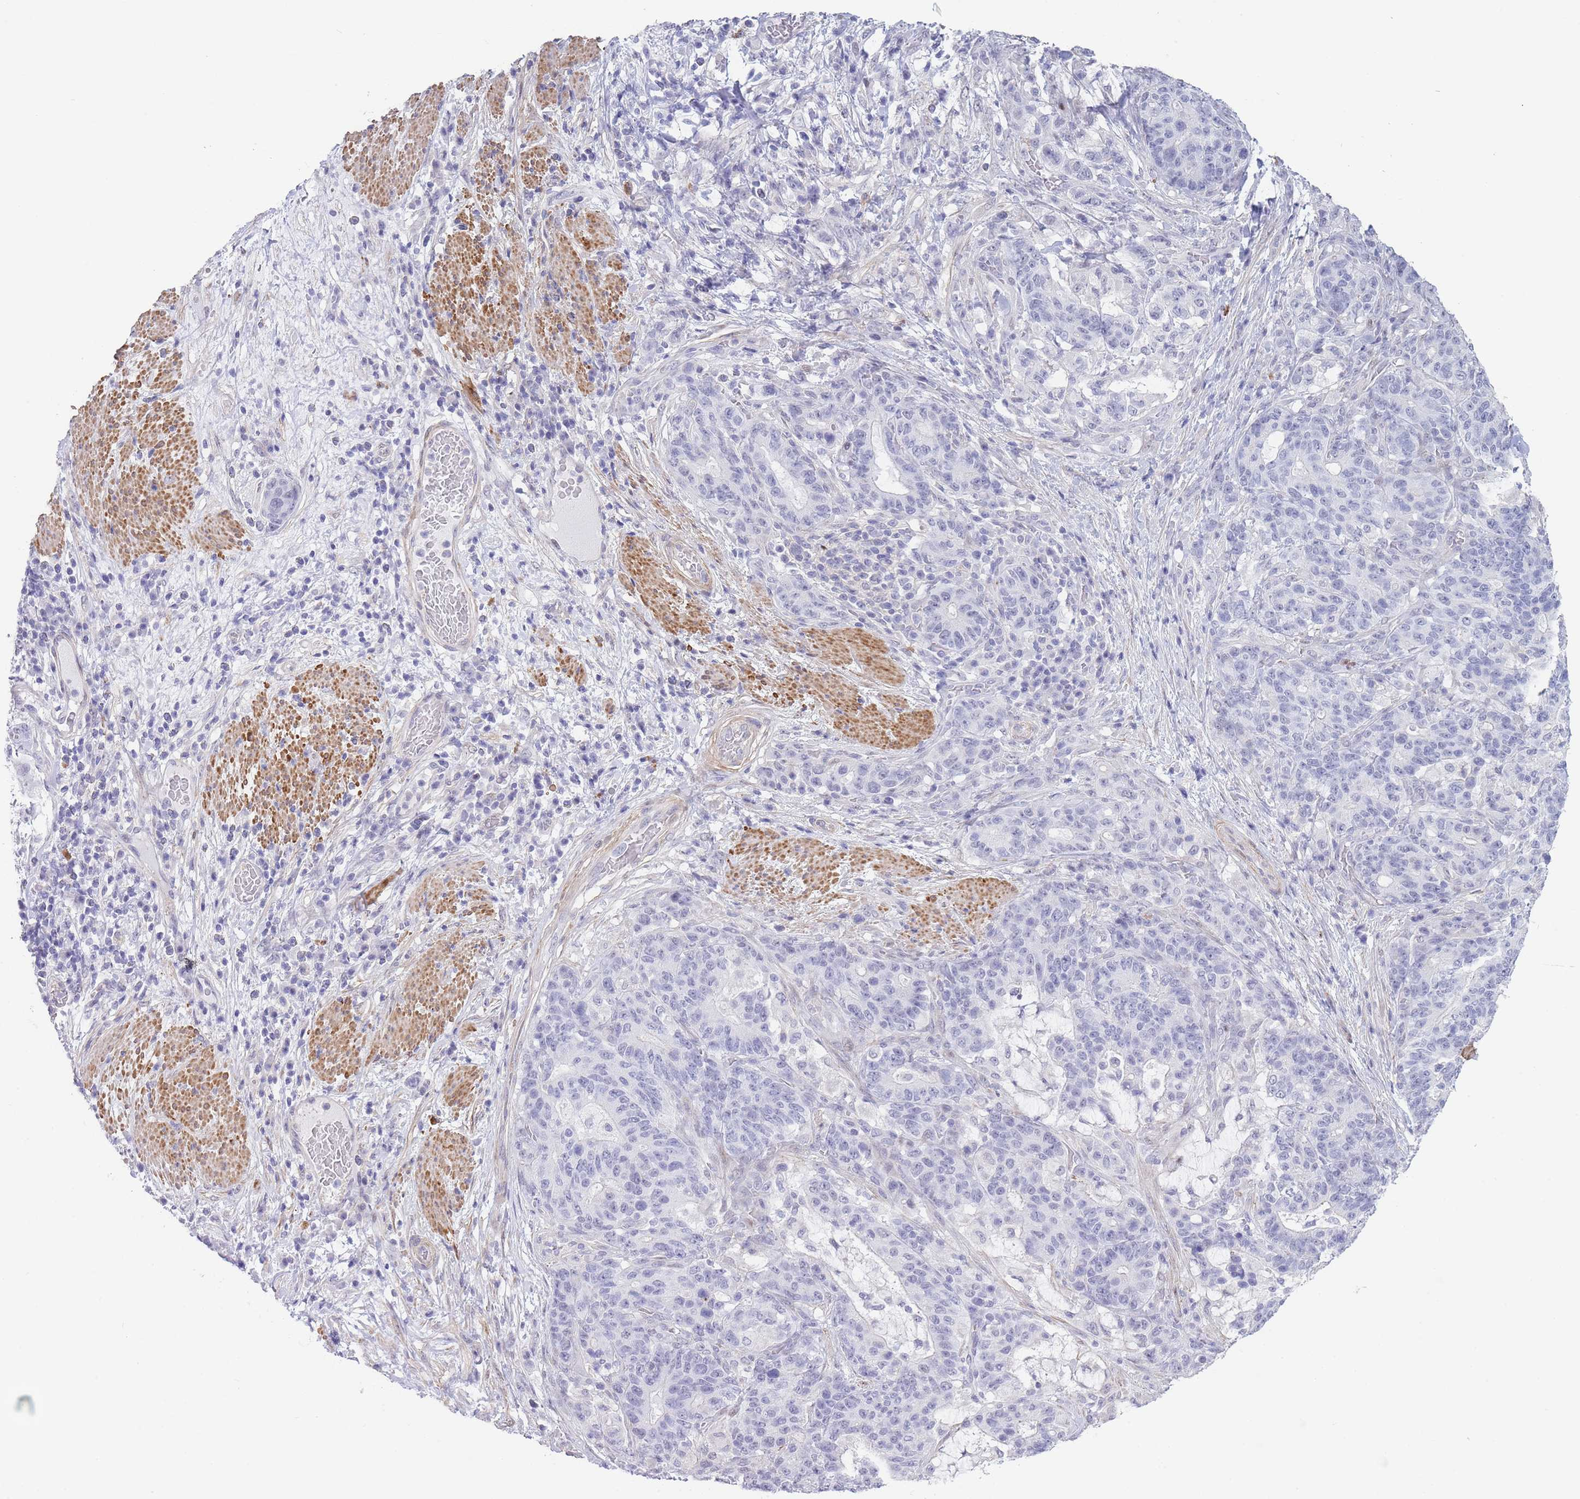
{"staining": {"intensity": "negative", "quantity": "none", "location": "none"}, "tissue": "stomach cancer", "cell_type": "Tumor cells", "image_type": "cancer", "snomed": [{"axis": "morphology", "description": "Normal tissue, NOS"}, {"axis": "morphology", "description": "Adenocarcinoma, NOS"}, {"axis": "topography", "description": "Stomach"}], "caption": "Tumor cells are negative for protein expression in human adenocarcinoma (stomach). (DAB (3,3'-diaminobenzidine) immunohistochemistry (IHC) visualized using brightfield microscopy, high magnification).", "gene": "ASAP3", "patient": {"sex": "female", "age": 64}}